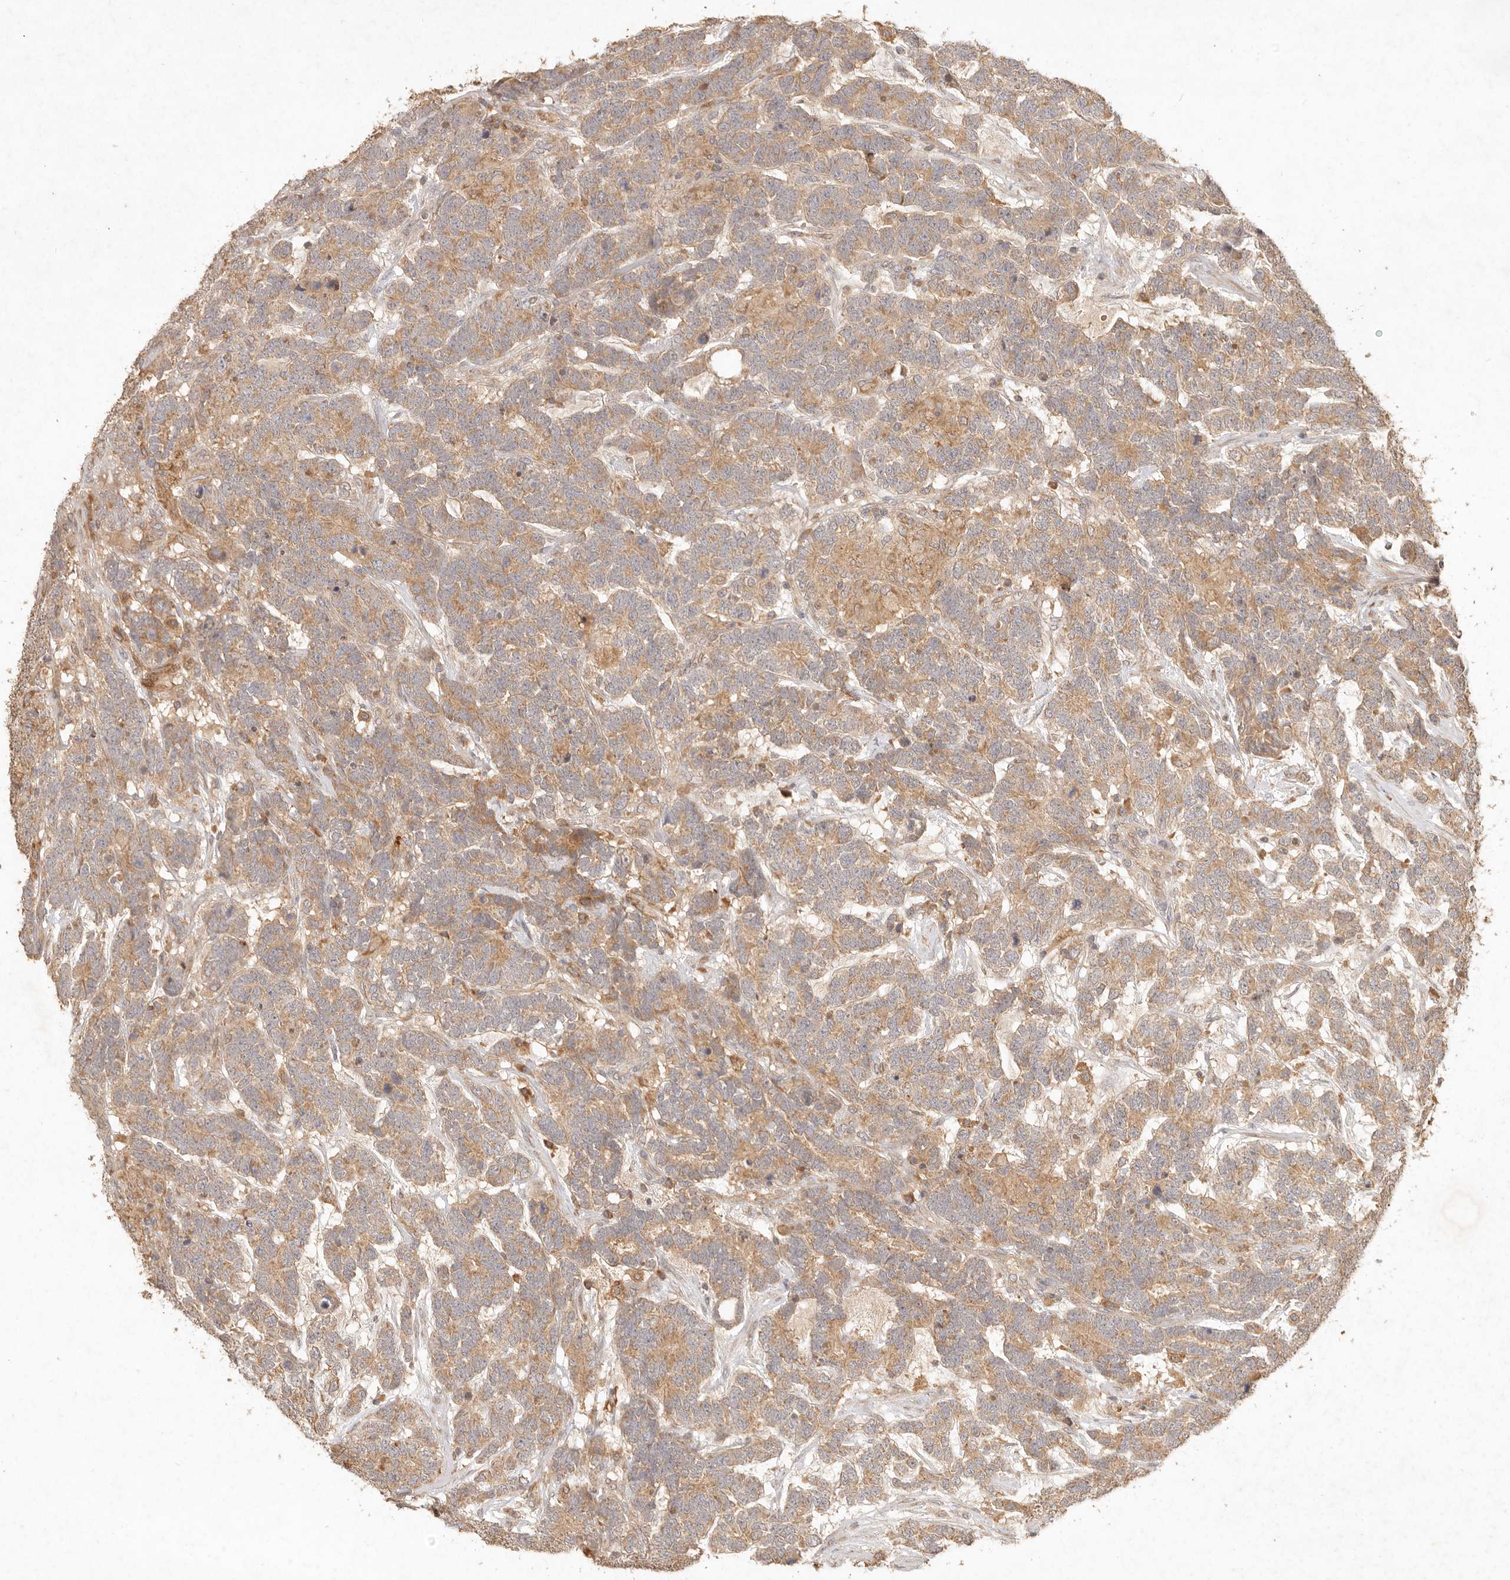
{"staining": {"intensity": "moderate", "quantity": ">75%", "location": "cytoplasmic/membranous"}, "tissue": "testis cancer", "cell_type": "Tumor cells", "image_type": "cancer", "snomed": [{"axis": "morphology", "description": "Carcinoma, Embryonal, NOS"}, {"axis": "topography", "description": "Testis"}], "caption": "This is an image of immunohistochemistry staining of embryonal carcinoma (testis), which shows moderate positivity in the cytoplasmic/membranous of tumor cells.", "gene": "CLEC4C", "patient": {"sex": "male", "age": 26}}